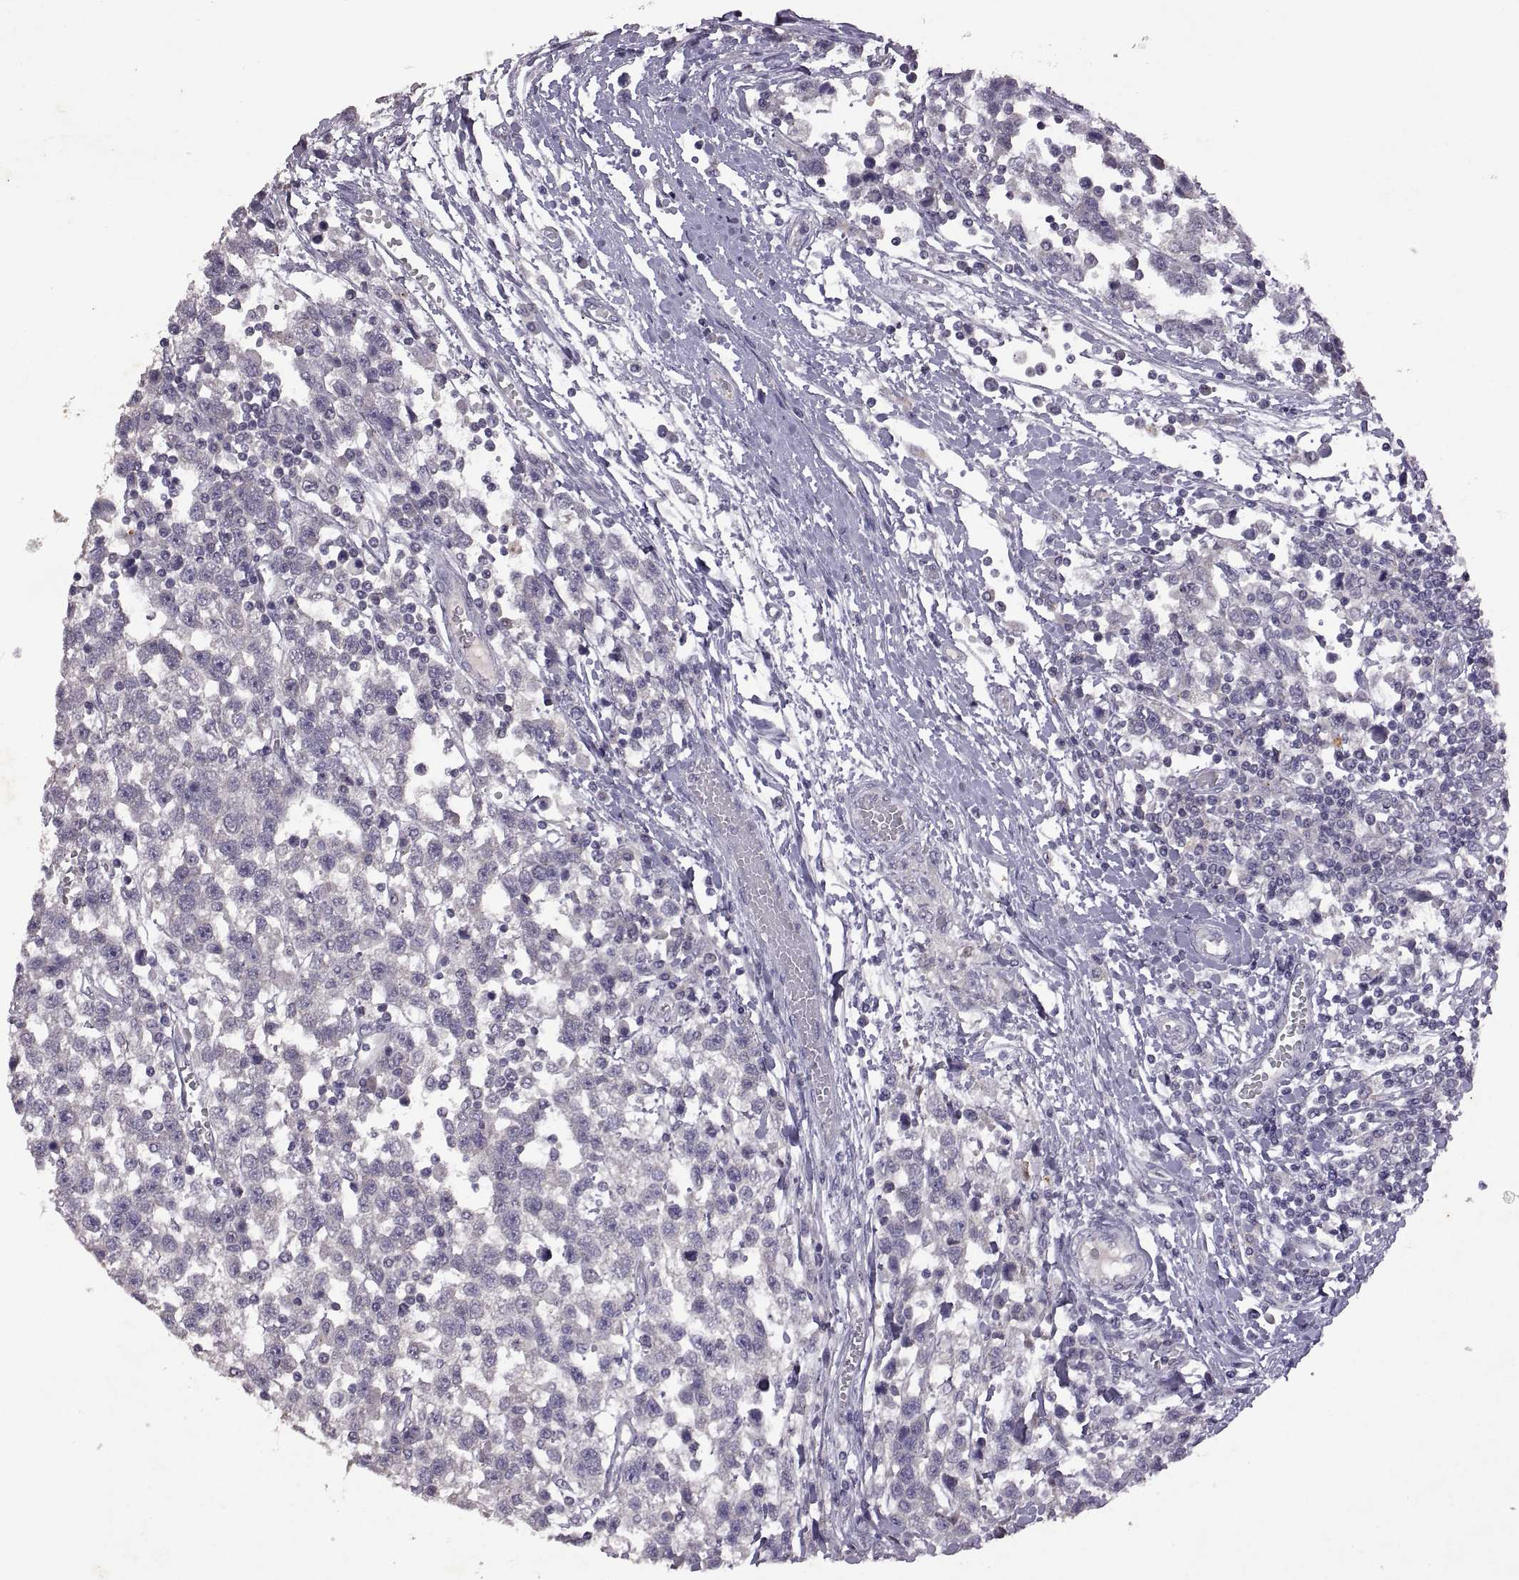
{"staining": {"intensity": "negative", "quantity": "none", "location": "none"}, "tissue": "testis cancer", "cell_type": "Tumor cells", "image_type": "cancer", "snomed": [{"axis": "morphology", "description": "Seminoma, NOS"}, {"axis": "topography", "description": "Testis"}], "caption": "Immunohistochemical staining of human testis cancer reveals no significant staining in tumor cells. (Brightfield microscopy of DAB immunohistochemistry (IHC) at high magnification).", "gene": "DEFB136", "patient": {"sex": "male", "age": 34}}